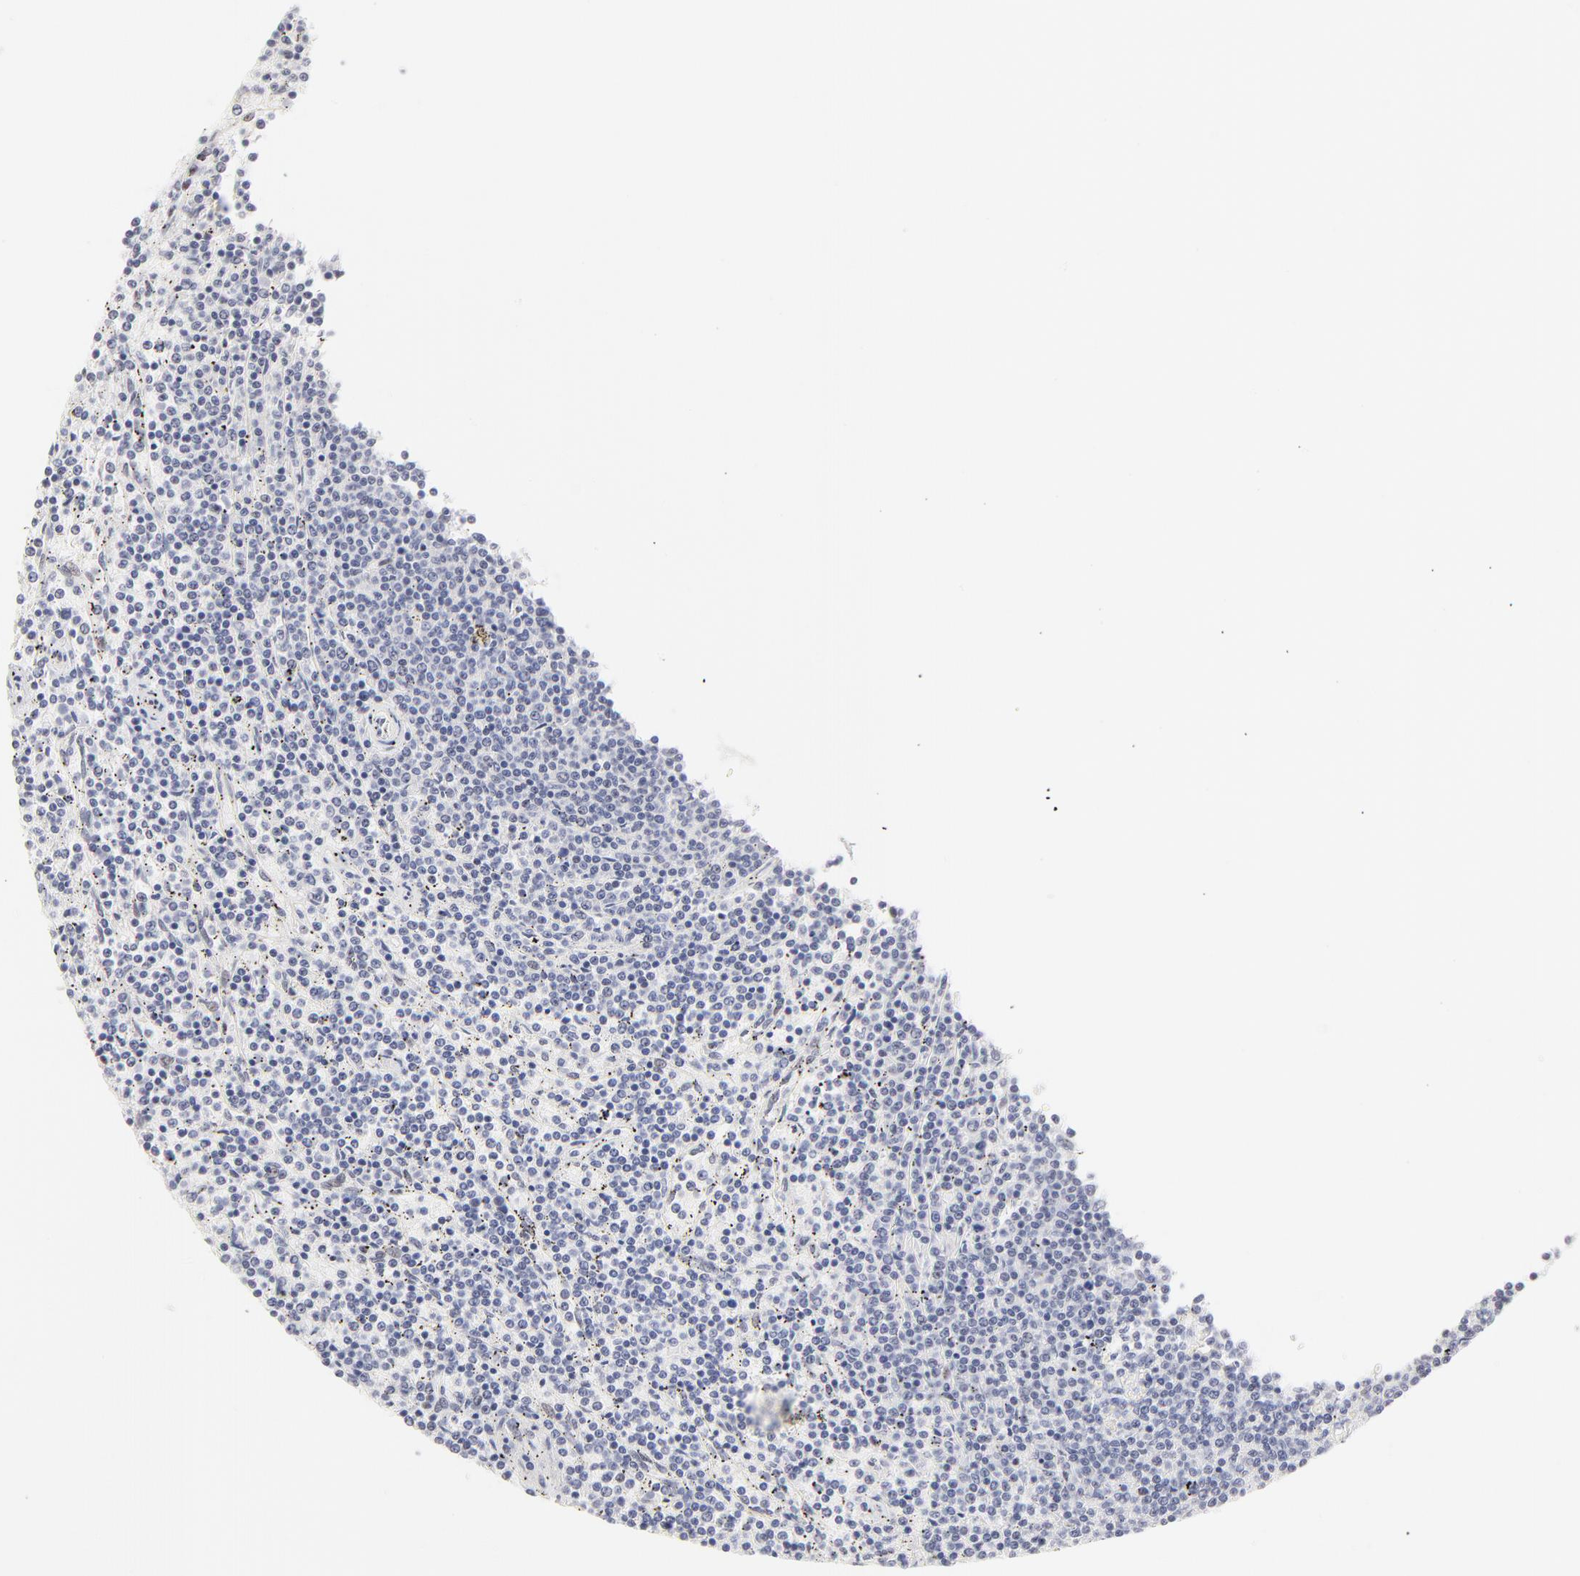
{"staining": {"intensity": "negative", "quantity": "none", "location": "none"}, "tissue": "lymphoma", "cell_type": "Tumor cells", "image_type": "cancer", "snomed": [{"axis": "morphology", "description": "Malignant lymphoma, non-Hodgkin's type, Low grade"}, {"axis": "topography", "description": "Spleen"}], "caption": "Tumor cells are negative for brown protein staining in low-grade malignant lymphoma, non-Hodgkin's type.", "gene": "STAT3", "patient": {"sex": "female", "age": 50}}